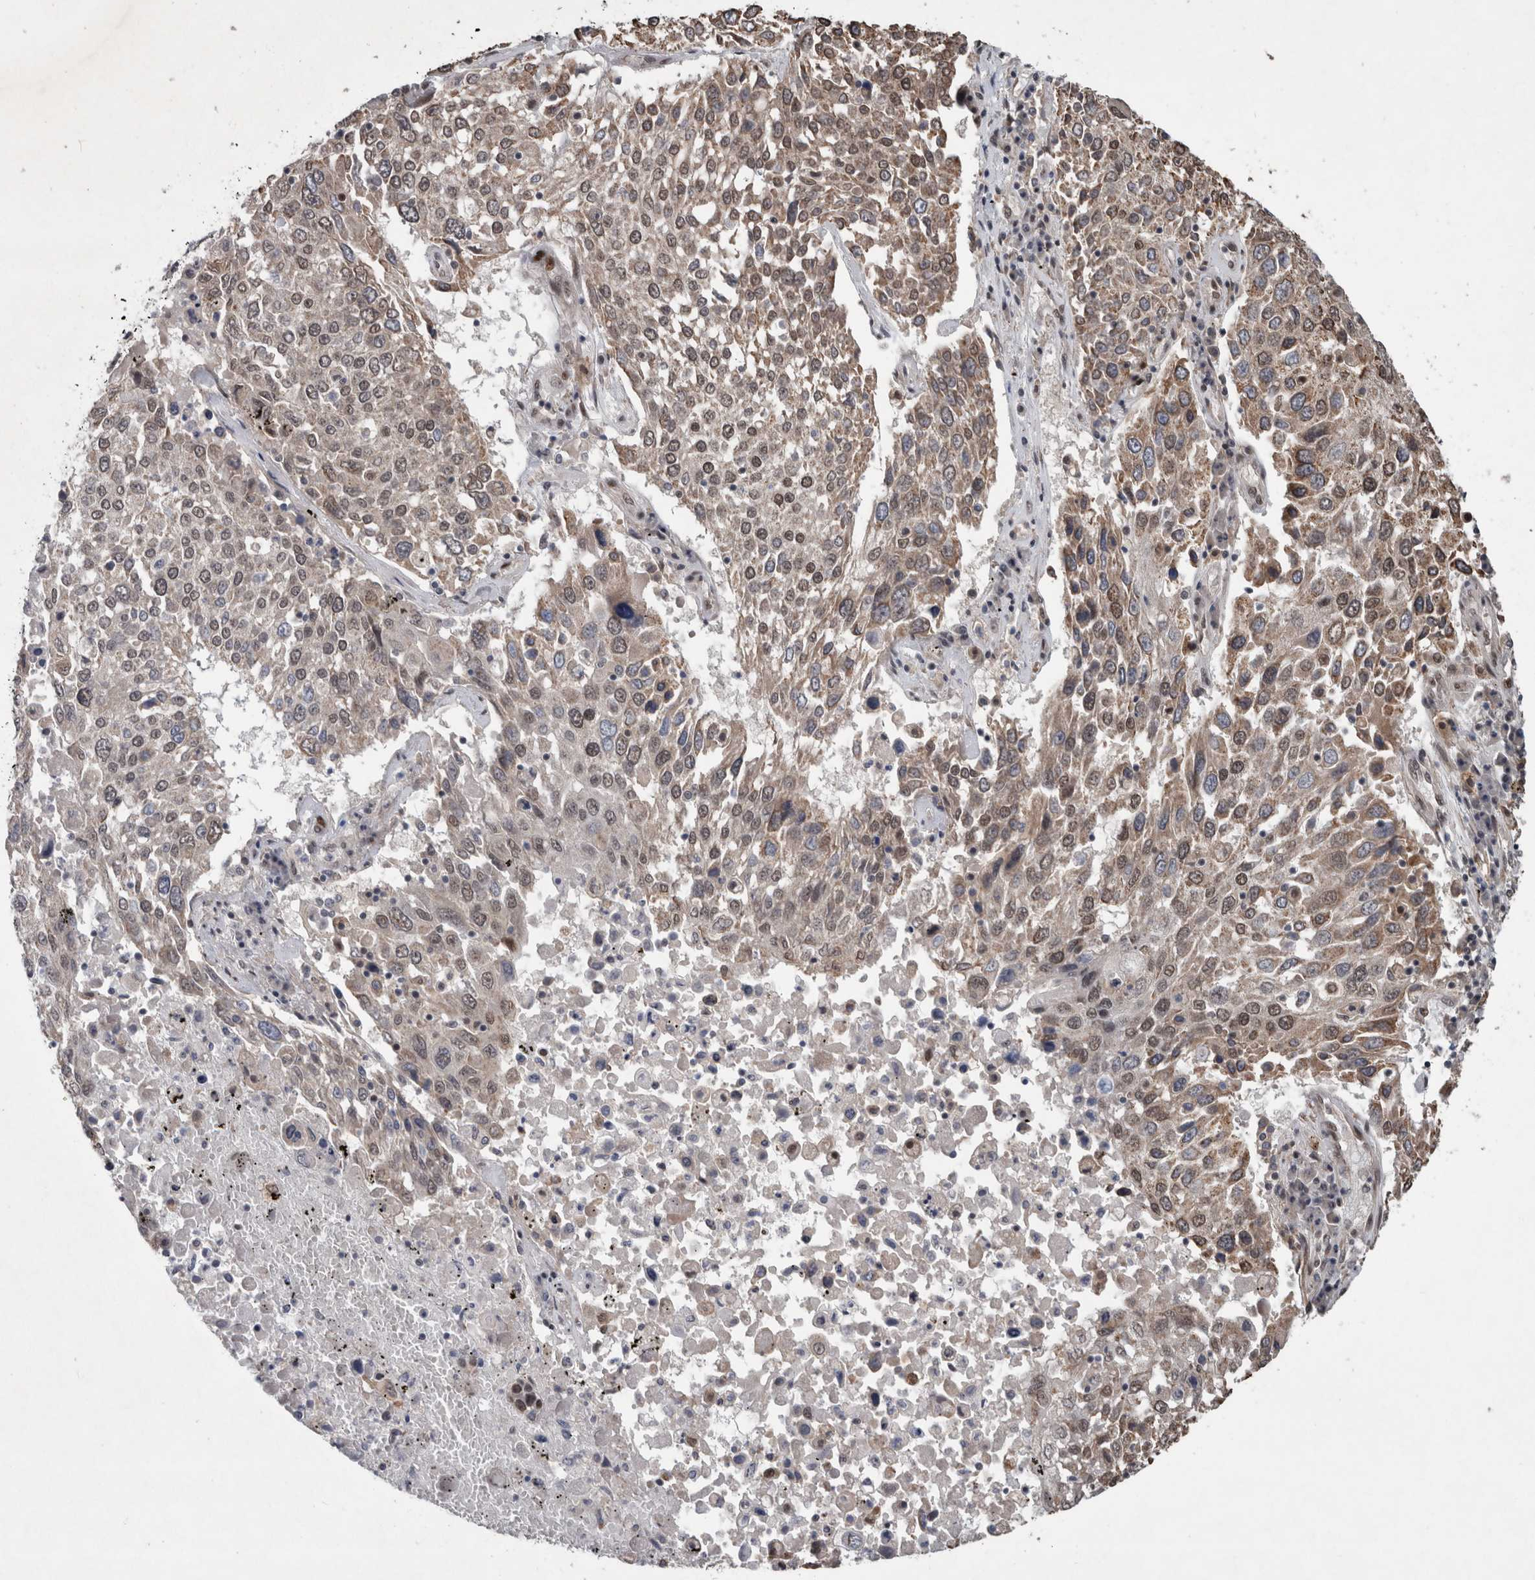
{"staining": {"intensity": "weak", "quantity": ">75%", "location": "cytoplasmic/membranous,nuclear"}, "tissue": "lung cancer", "cell_type": "Tumor cells", "image_type": "cancer", "snomed": [{"axis": "morphology", "description": "Squamous cell carcinoma, NOS"}, {"axis": "topography", "description": "Lung"}], "caption": "Lung squamous cell carcinoma stained with DAB (3,3'-diaminobenzidine) IHC displays low levels of weak cytoplasmic/membranous and nuclear staining in about >75% of tumor cells.", "gene": "GIMAP6", "patient": {"sex": "male", "age": 65}}